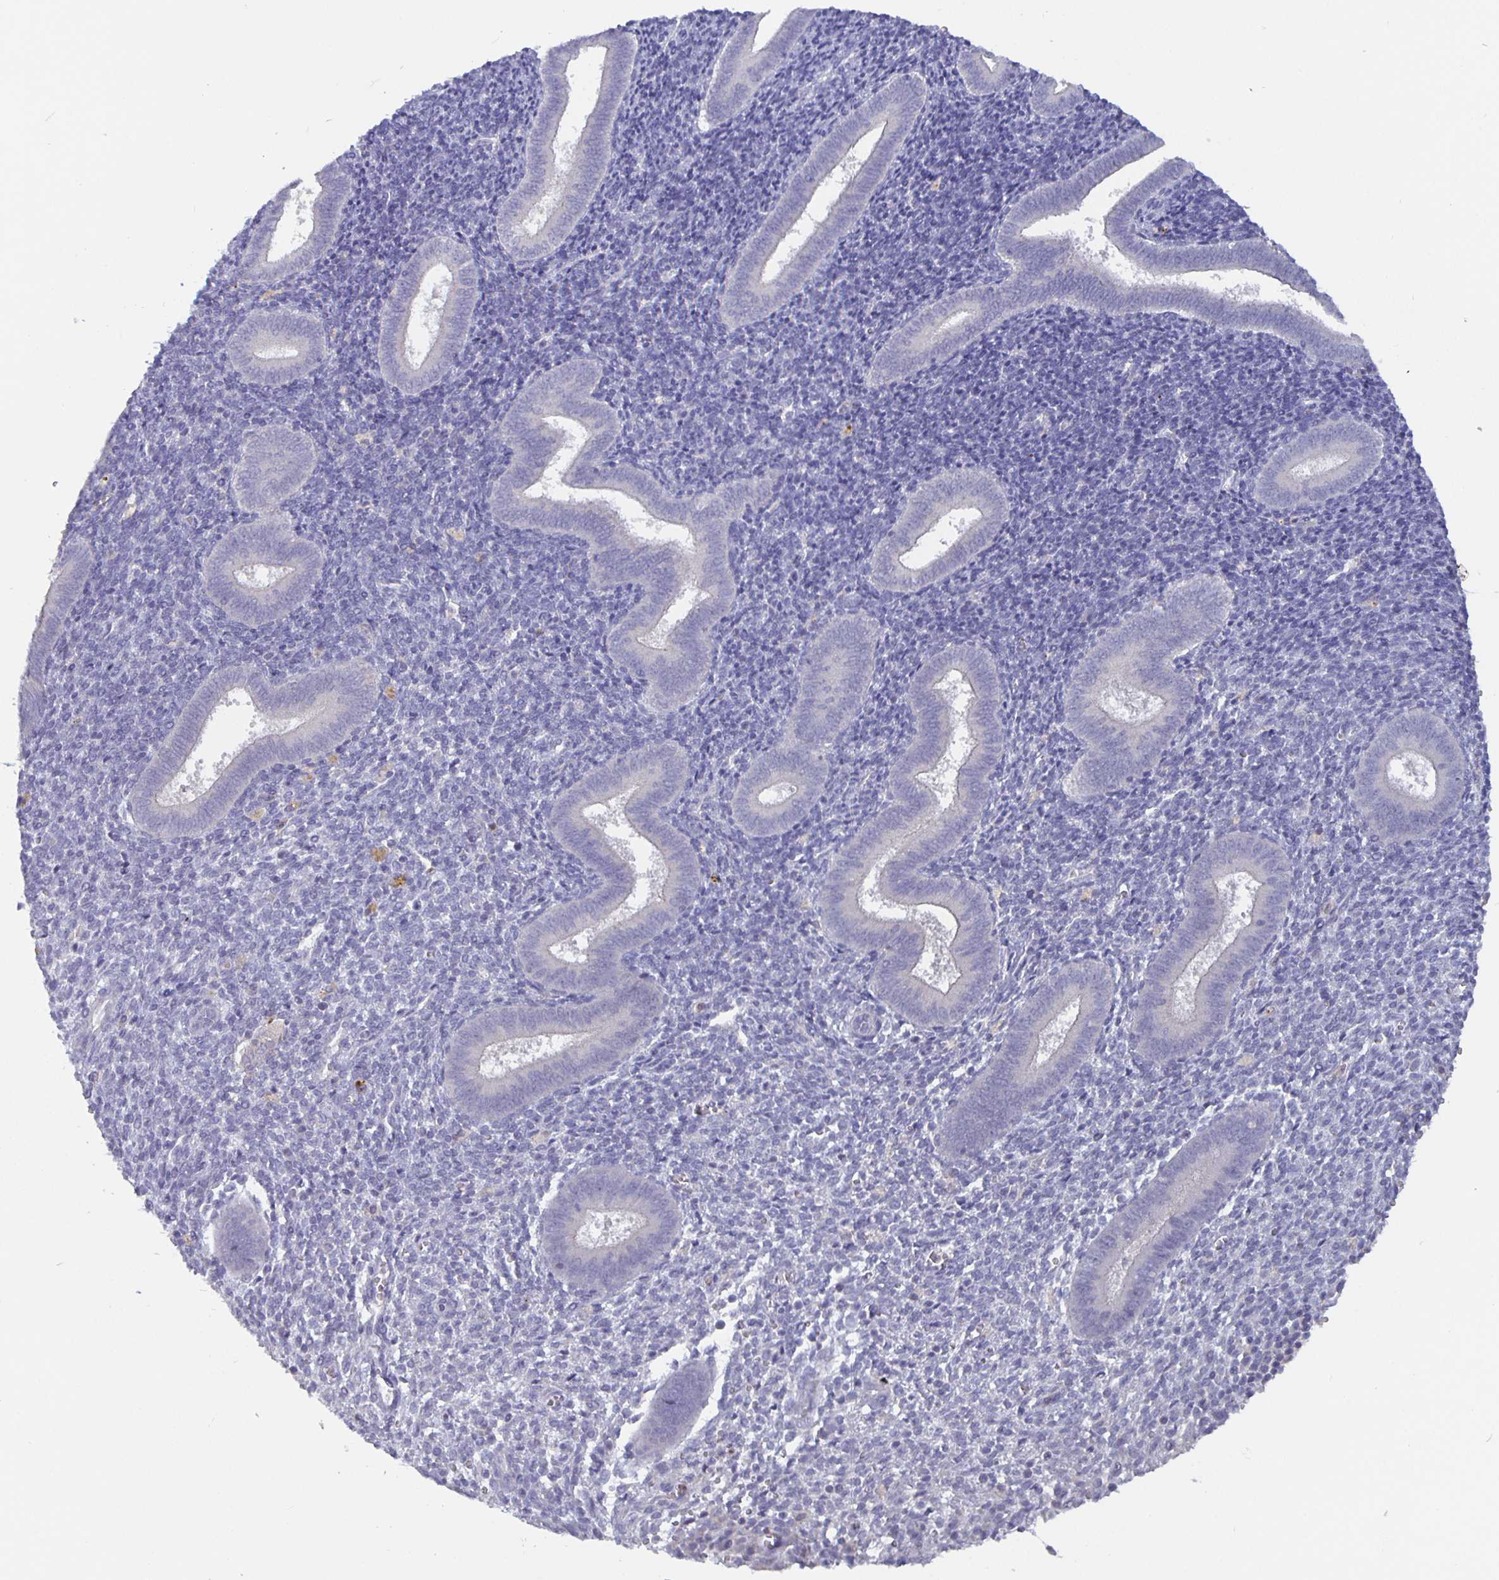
{"staining": {"intensity": "negative", "quantity": "none", "location": "none"}, "tissue": "endometrium", "cell_type": "Cells in endometrial stroma", "image_type": "normal", "snomed": [{"axis": "morphology", "description": "Normal tissue, NOS"}, {"axis": "topography", "description": "Endometrium"}], "caption": "Photomicrograph shows no significant protein positivity in cells in endometrial stroma of benign endometrium.", "gene": "GDF15", "patient": {"sex": "female", "age": 25}}